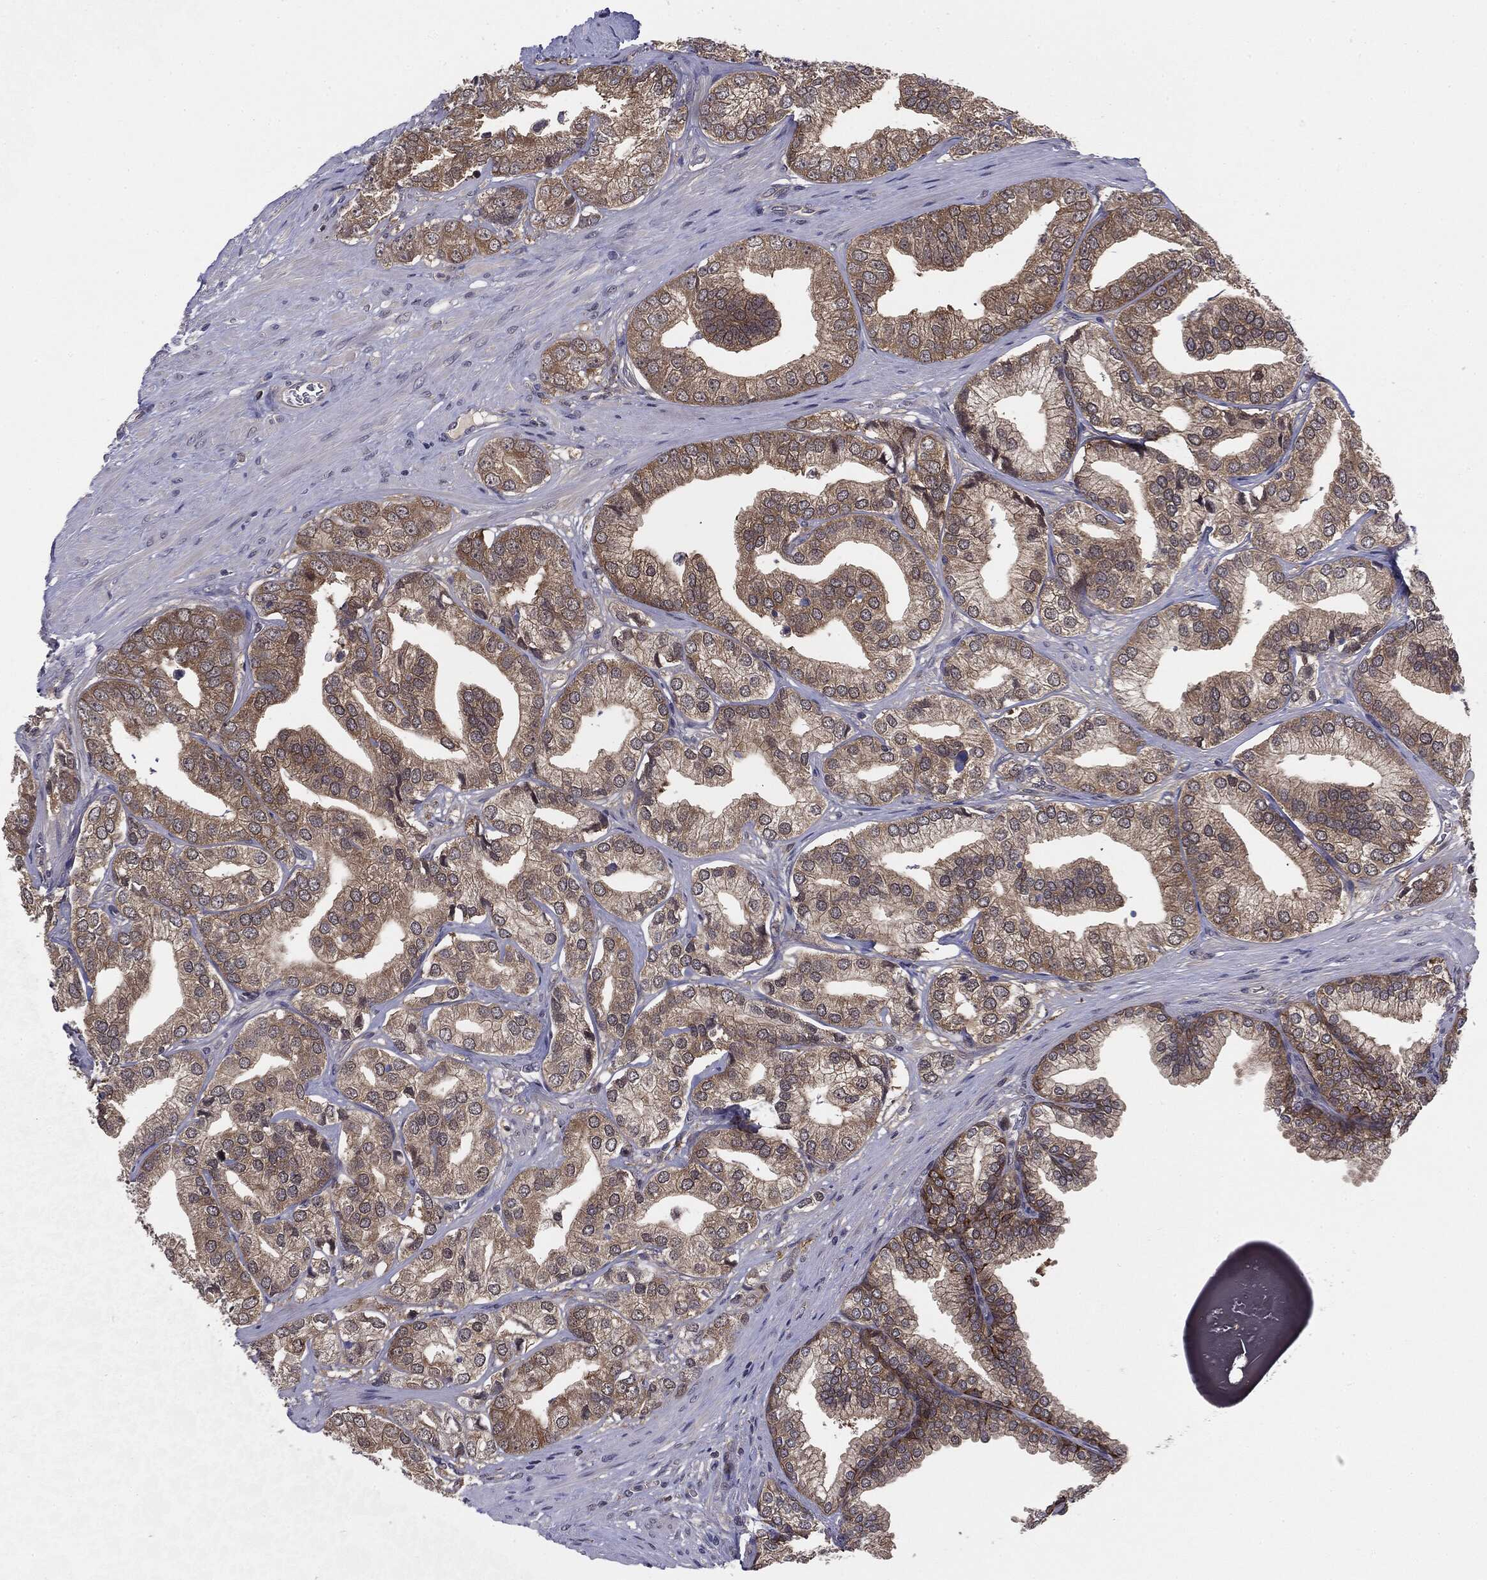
{"staining": {"intensity": "weak", "quantity": "25%-75%", "location": "cytoplasmic/membranous"}, "tissue": "prostate cancer", "cell_type": "Tumor cells", "image_type": "cancer", "snomed": [{"axis": "morphology", "description": "Adenocarcinoma, High grade"}, {"axis": "topography", "description": "Prostate"}], "caption": "Immunohistochemical staining of prostate cancer (adenocarcinoma (high-grade)) displays low levels of weak cytoplasmic/membranous protein staining in approximately 25%-75% of tumor cells.", "gene": "KRT7", "patient": {"sex": "male", "age": 58}}